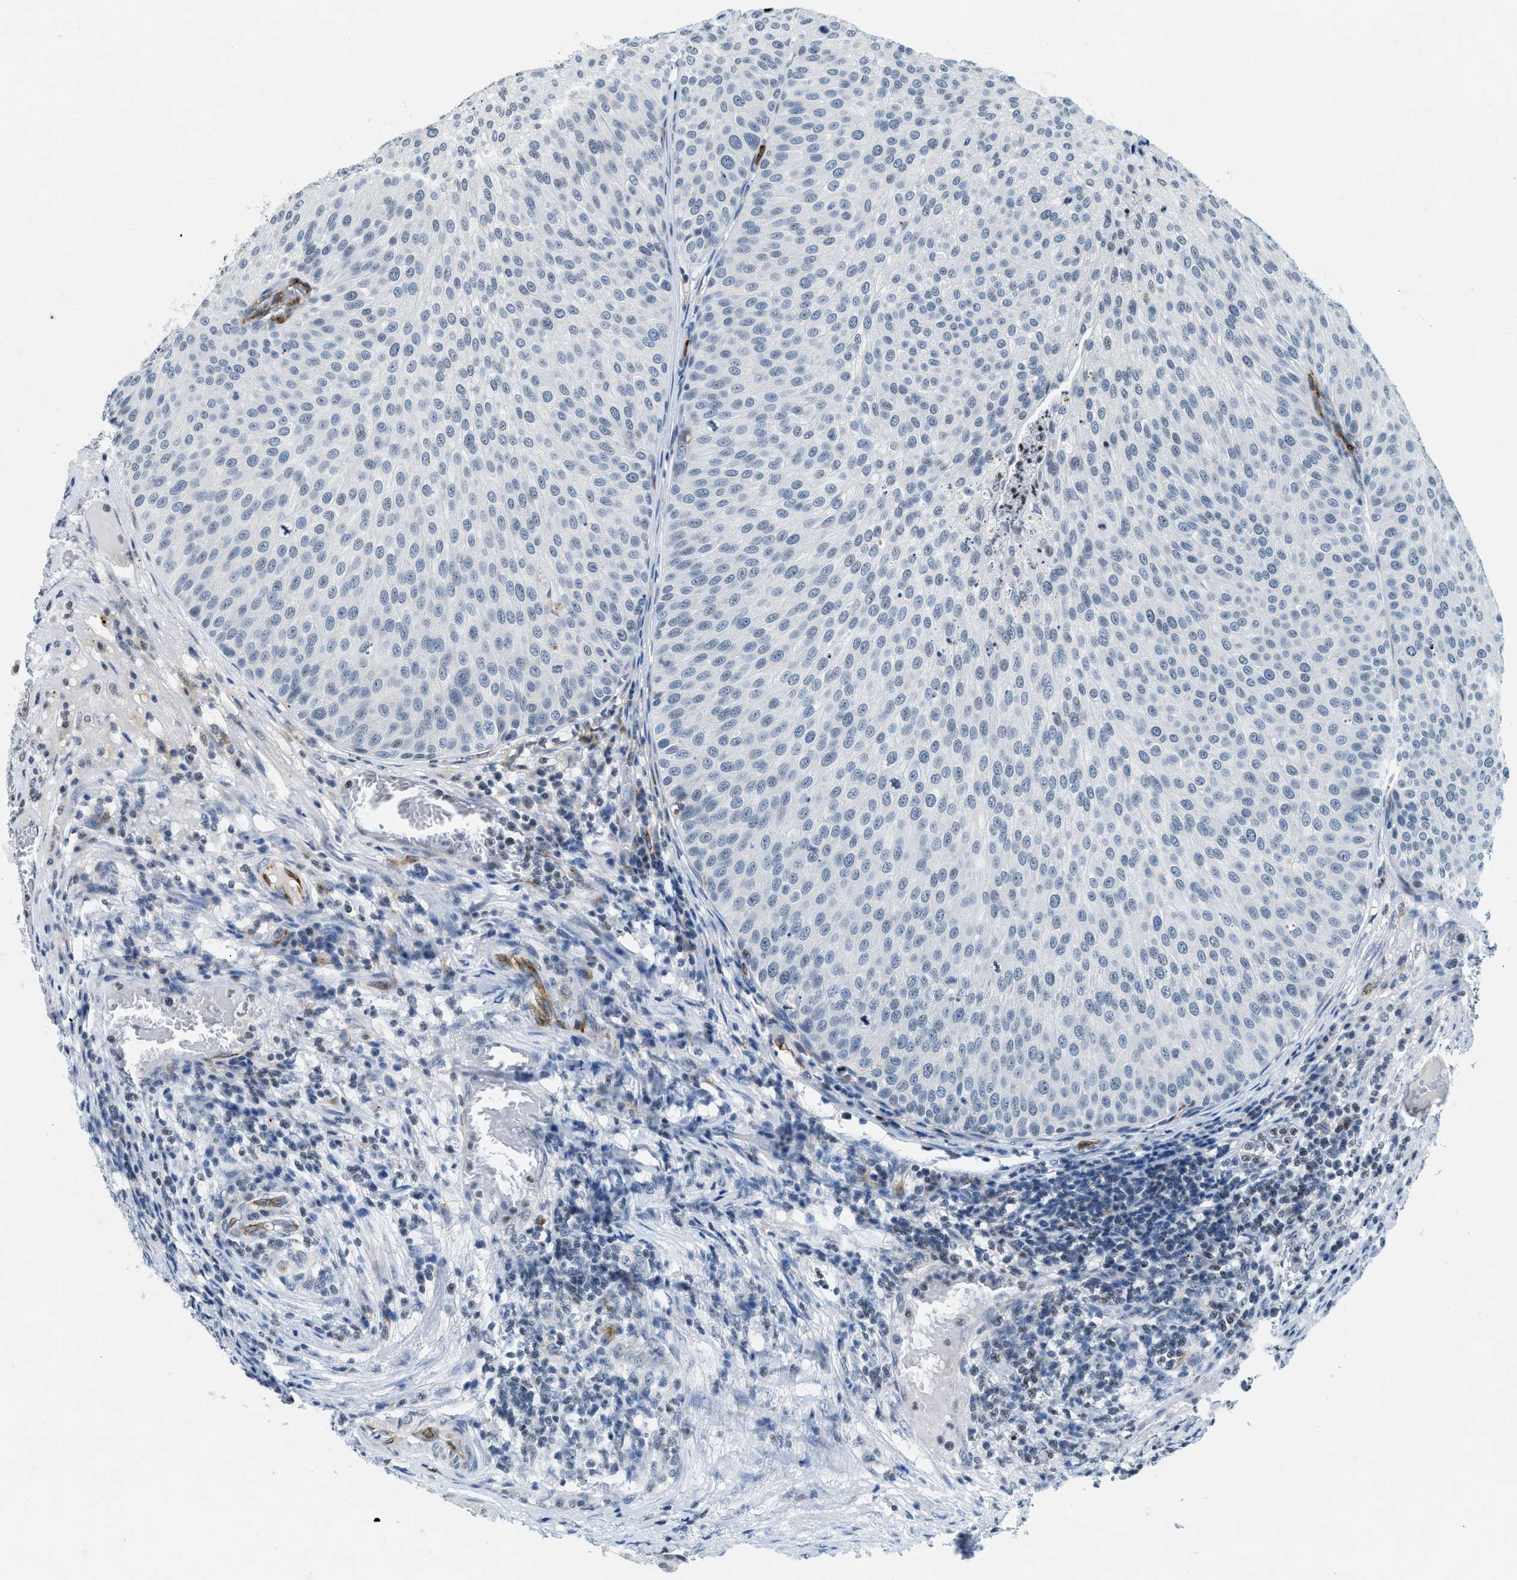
{"staining": {"intensity": "negative", "quantity": "none", "location": "none"}, "tissue": "urothelial cancer", "cell_type": "Tumor cells", "image_type": "cancer", "snomed": [{"axis": "morphology", "description": "Urothelial carcinoma, Low grade"}, {"axis": "topography", "description": "Smooth muscle"}, {"axis": "topography", "description": "Urinary bladder"}], "caption": "DAB immunohistochemical staining of urothelial carcinoma (low-grade) shows no significant positivity in tumor cells. (Stains: DAB (3,3'-diaminobenzidine) immunohistochemistry with hematoxylin counter stain, Microscopy: brightfield microscopy at high magnification).", "gene": "UVRAG", "patient": {"sex": "male", "age": 60}}